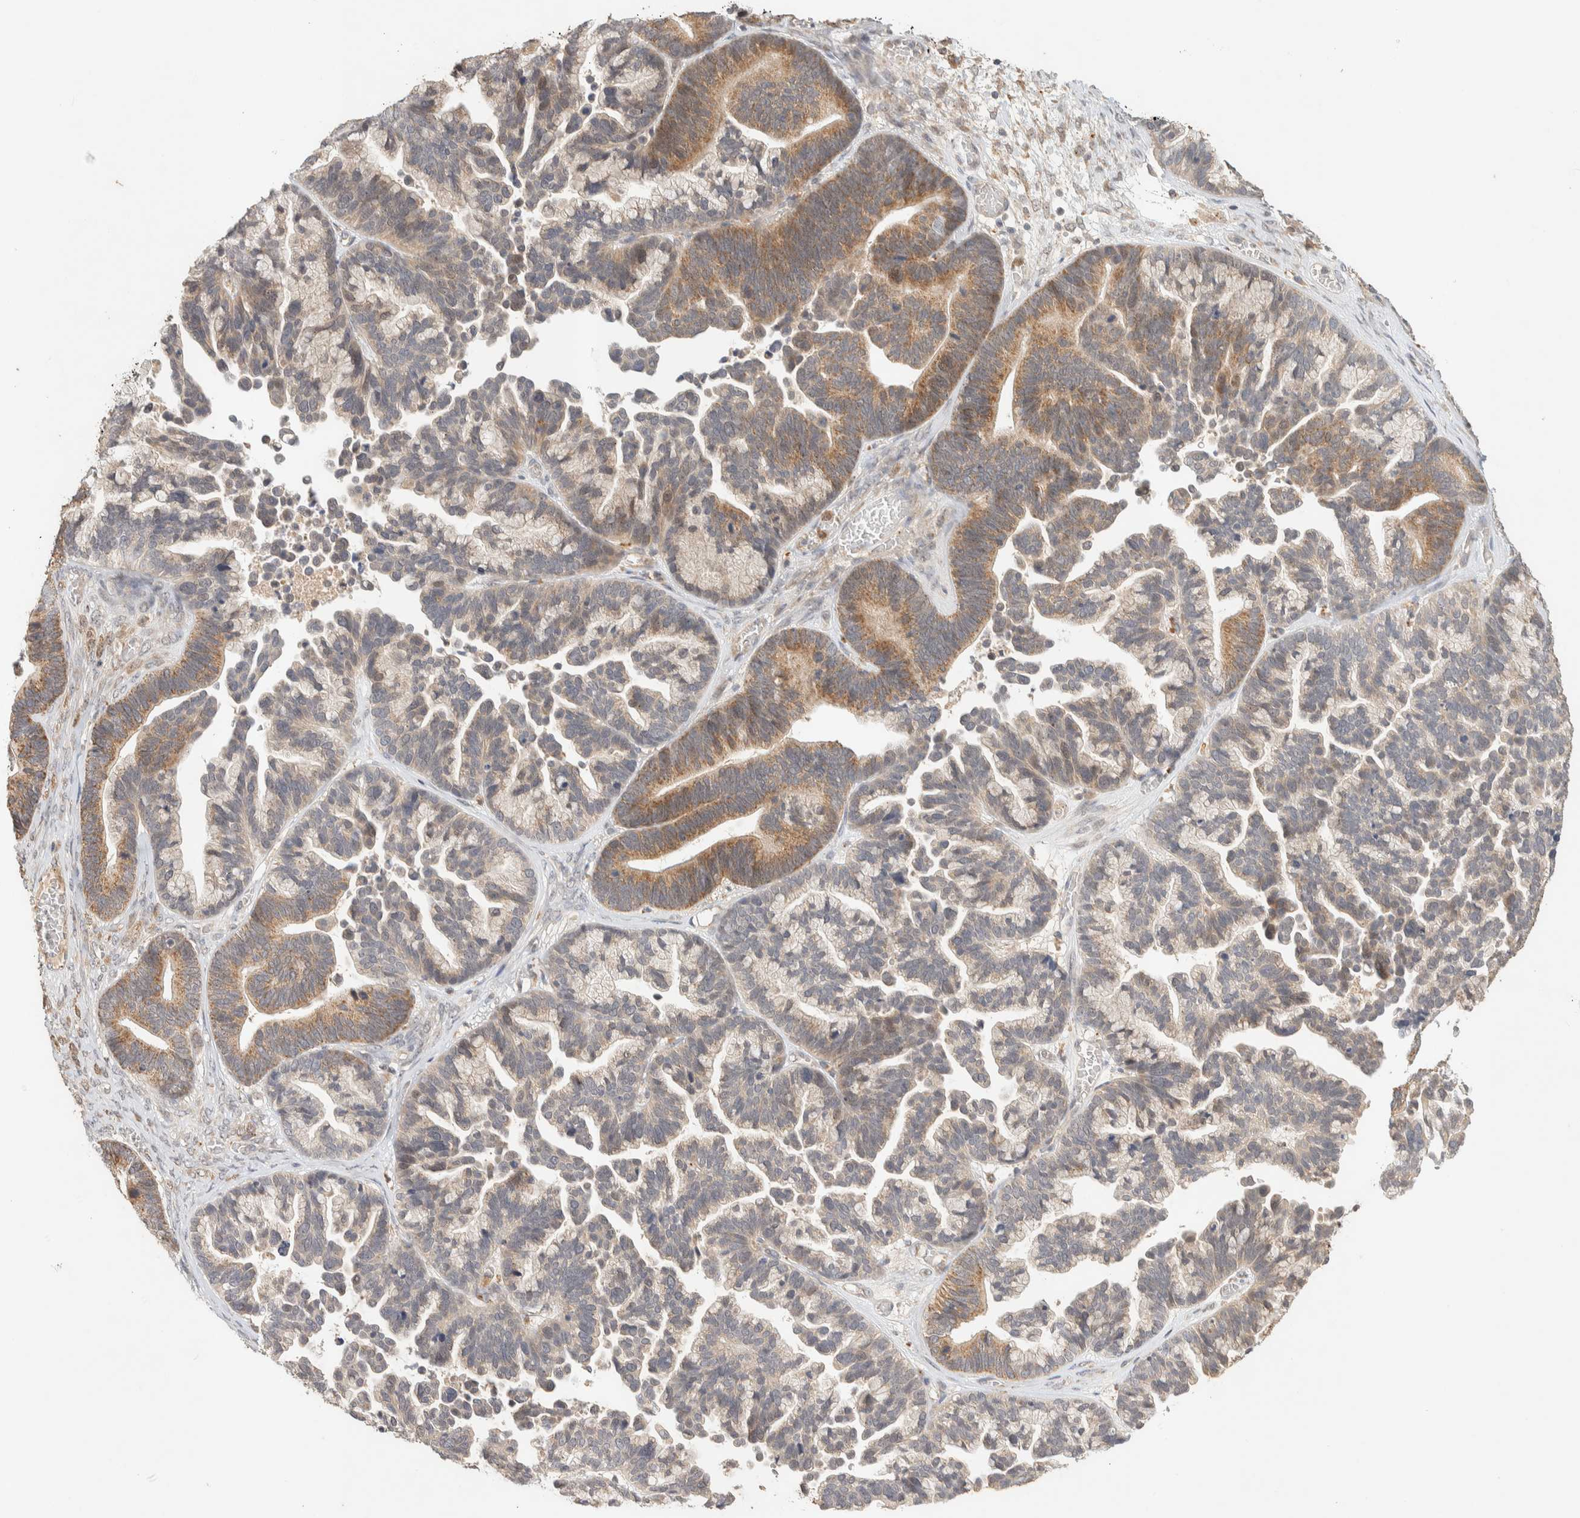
{"staining": {"intensity": "moderate", "quantity": "25%-75%", "location": "cytoplasmic/membranous"}, "tissue": "ovarian cancer", "cell_type": "Tumor cells", "image_type": "cancer", "snomed": [{"axis": "morphology", "description": "Cystadenocarcinoma, serous, NOS"}, {"axis": "topography", "description": "Ovary"}], "caption": "The photomicrograph shows a brown stain indicating the presence of a protein in the cytoplasmic/membranous of tumor cells in ovarian serous cystadenocarcinoma.", "gene": "ITPA", "patient": {"sex": "female", "age": 56}}